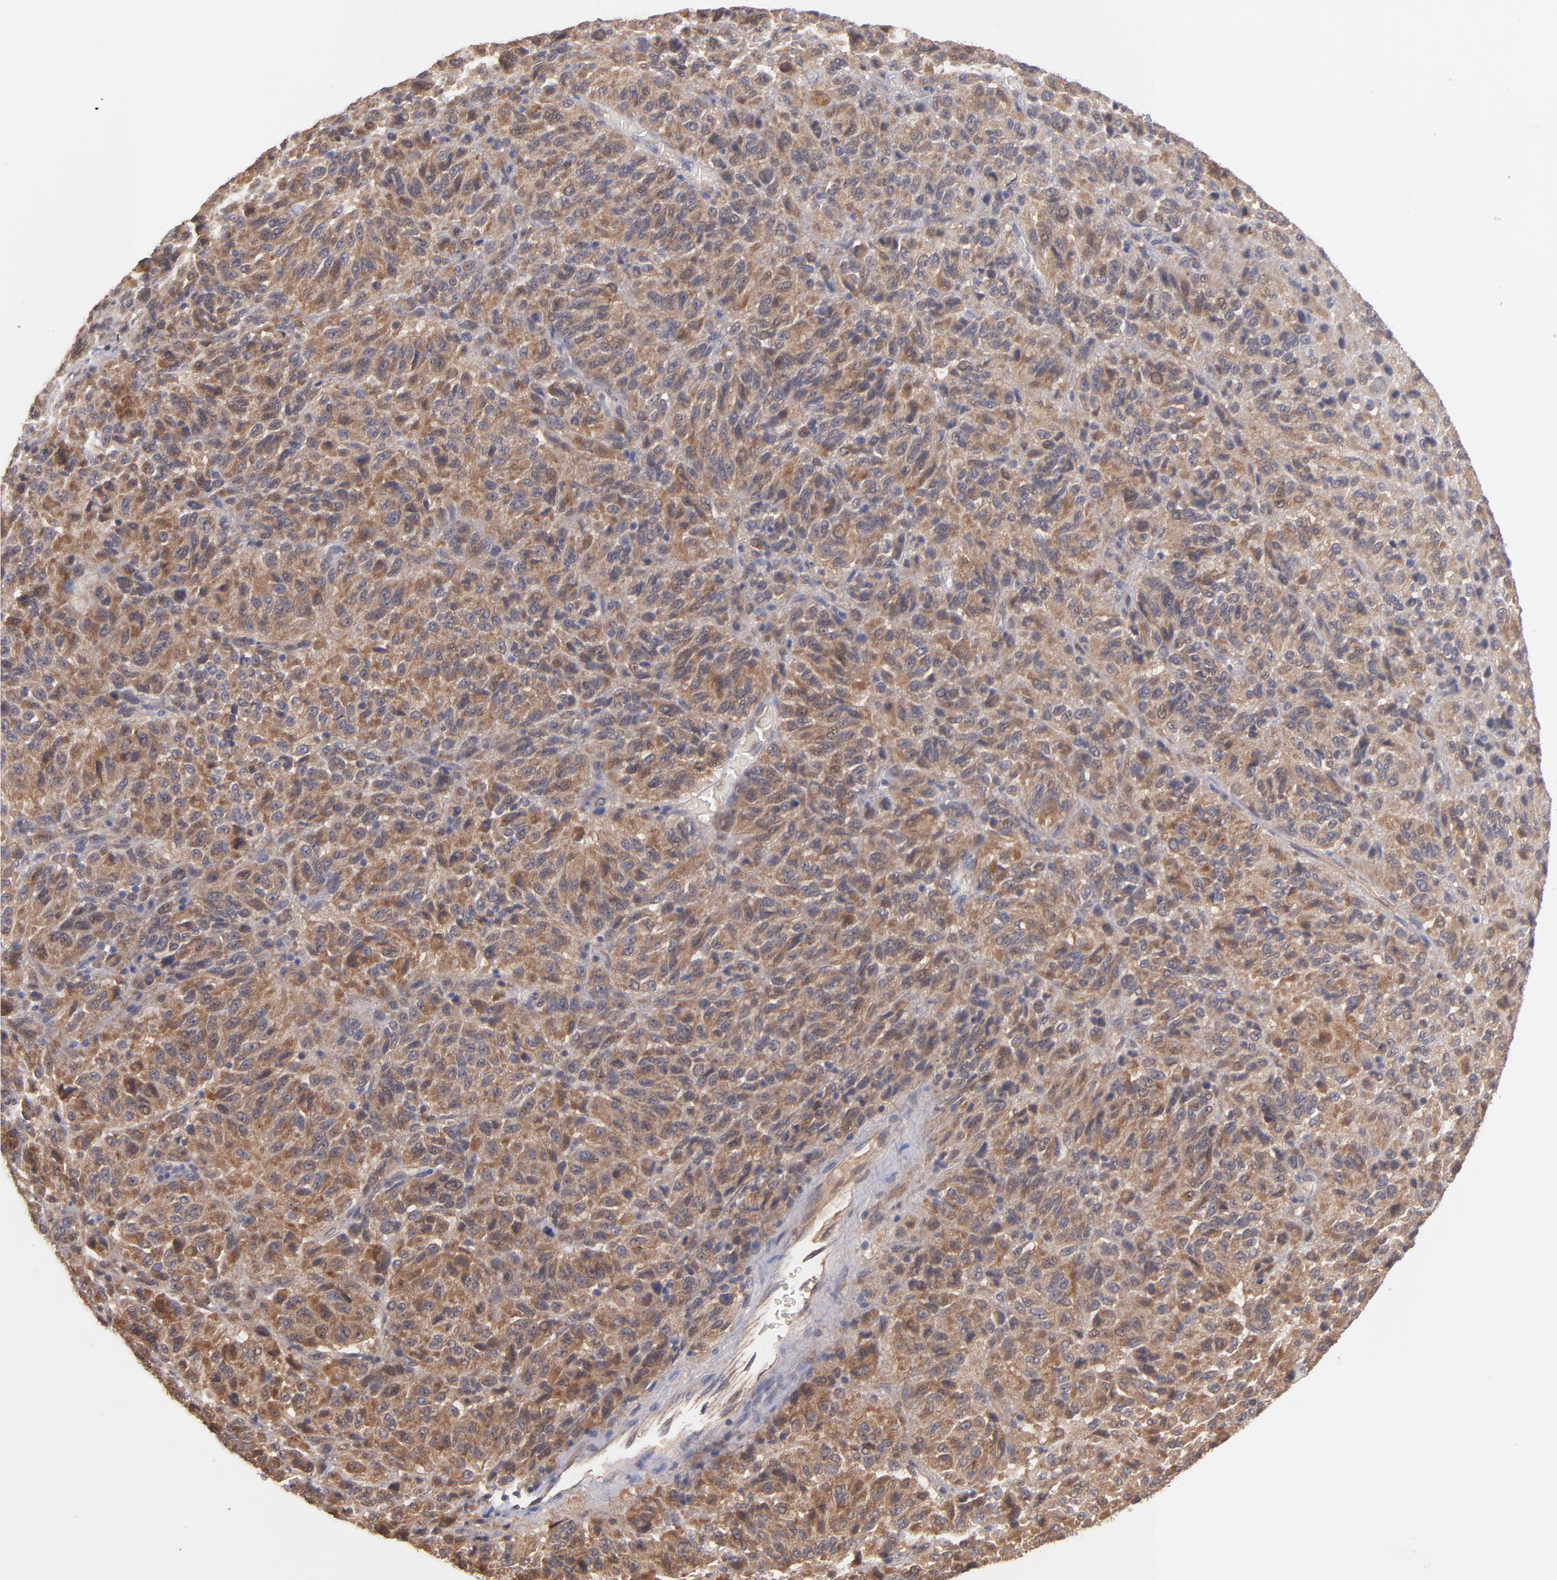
{"staining": {"intensity": "moderate", "quantity": ">75%", "location": "cytoplasmic/membranous"}, "tissue": "melanoma", "cell_type": "Tumor cells", "image_type": "cancer", "snomed": [{"axis": "morphology", "description": "Malignant melanoma, Metastatic site"}, {"axis": "topography", "description": "Lung"}], "caption": "Immunohistochemical staining of human melanoma displays medium levels of moderate cytoplasmic/membranous staining in approximately >75% of tumor cells.", "gene": "GMFG", "patient": {"sex": "male", "age": 64}}